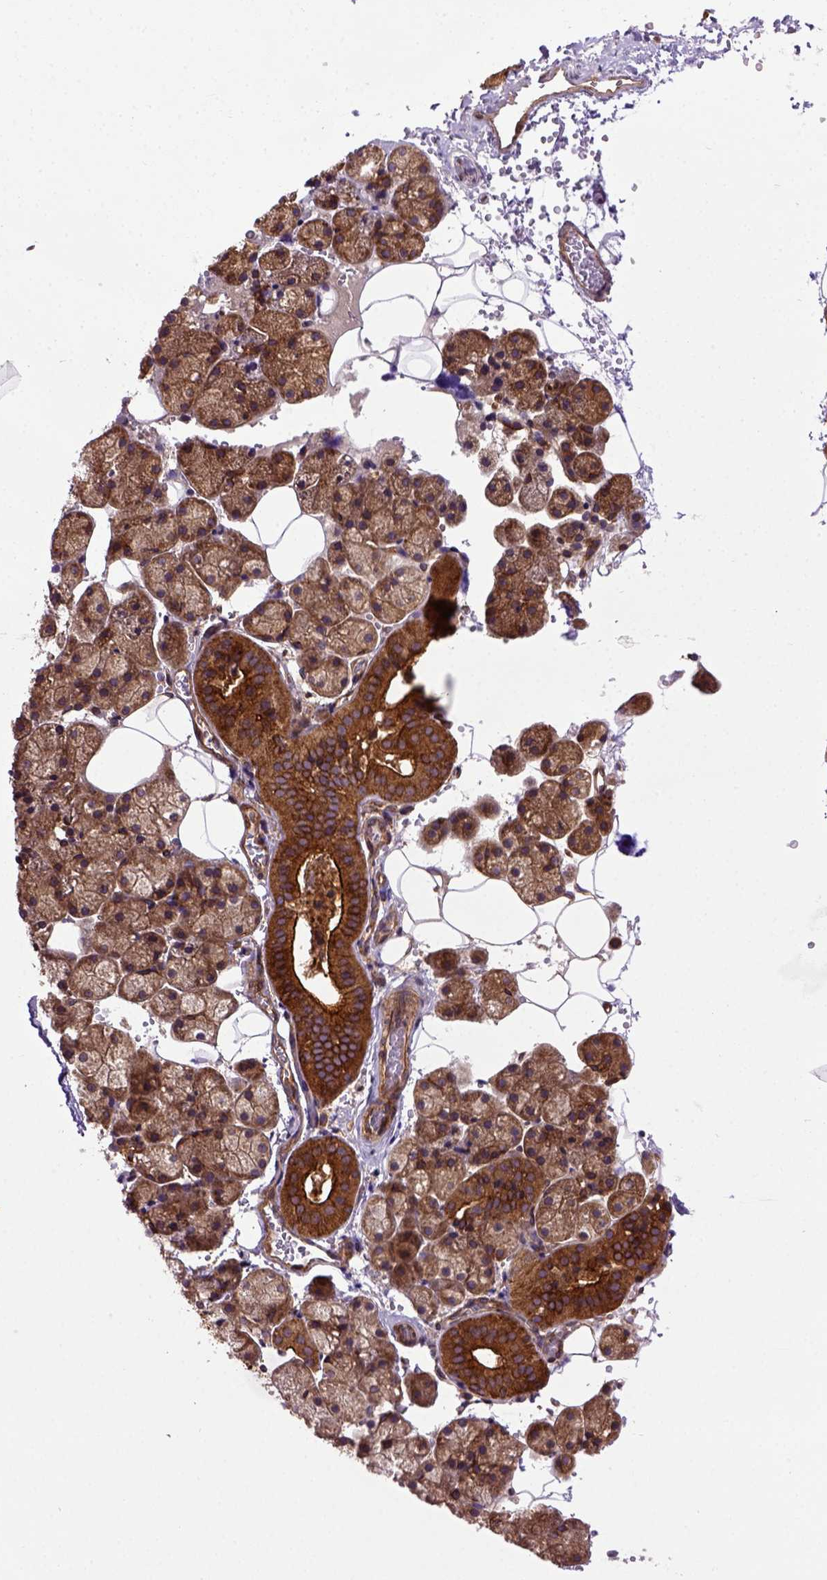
{"staining": {"intensity": "moderate", "quantity": ">75%", "location": "cytoplasmic/membranous"}, "tissue": "salivary gland", "cell_type": "Glandular cells", "image_type": "normal", "snomed": [{"axis": "morphology", "description": "Normal tissue, NOS"}, {"axis": "topography", "description": "Salivary gland"}], "caption": "Immunohistochemical staining of unremarkable salivary gland exhibits >75% levels of moderate cytoplasmic/membranous protein expression in about >75% of glandular cells.", "gene": "CAPRIN1", "patient": {"sex": "male", "age": 38}}